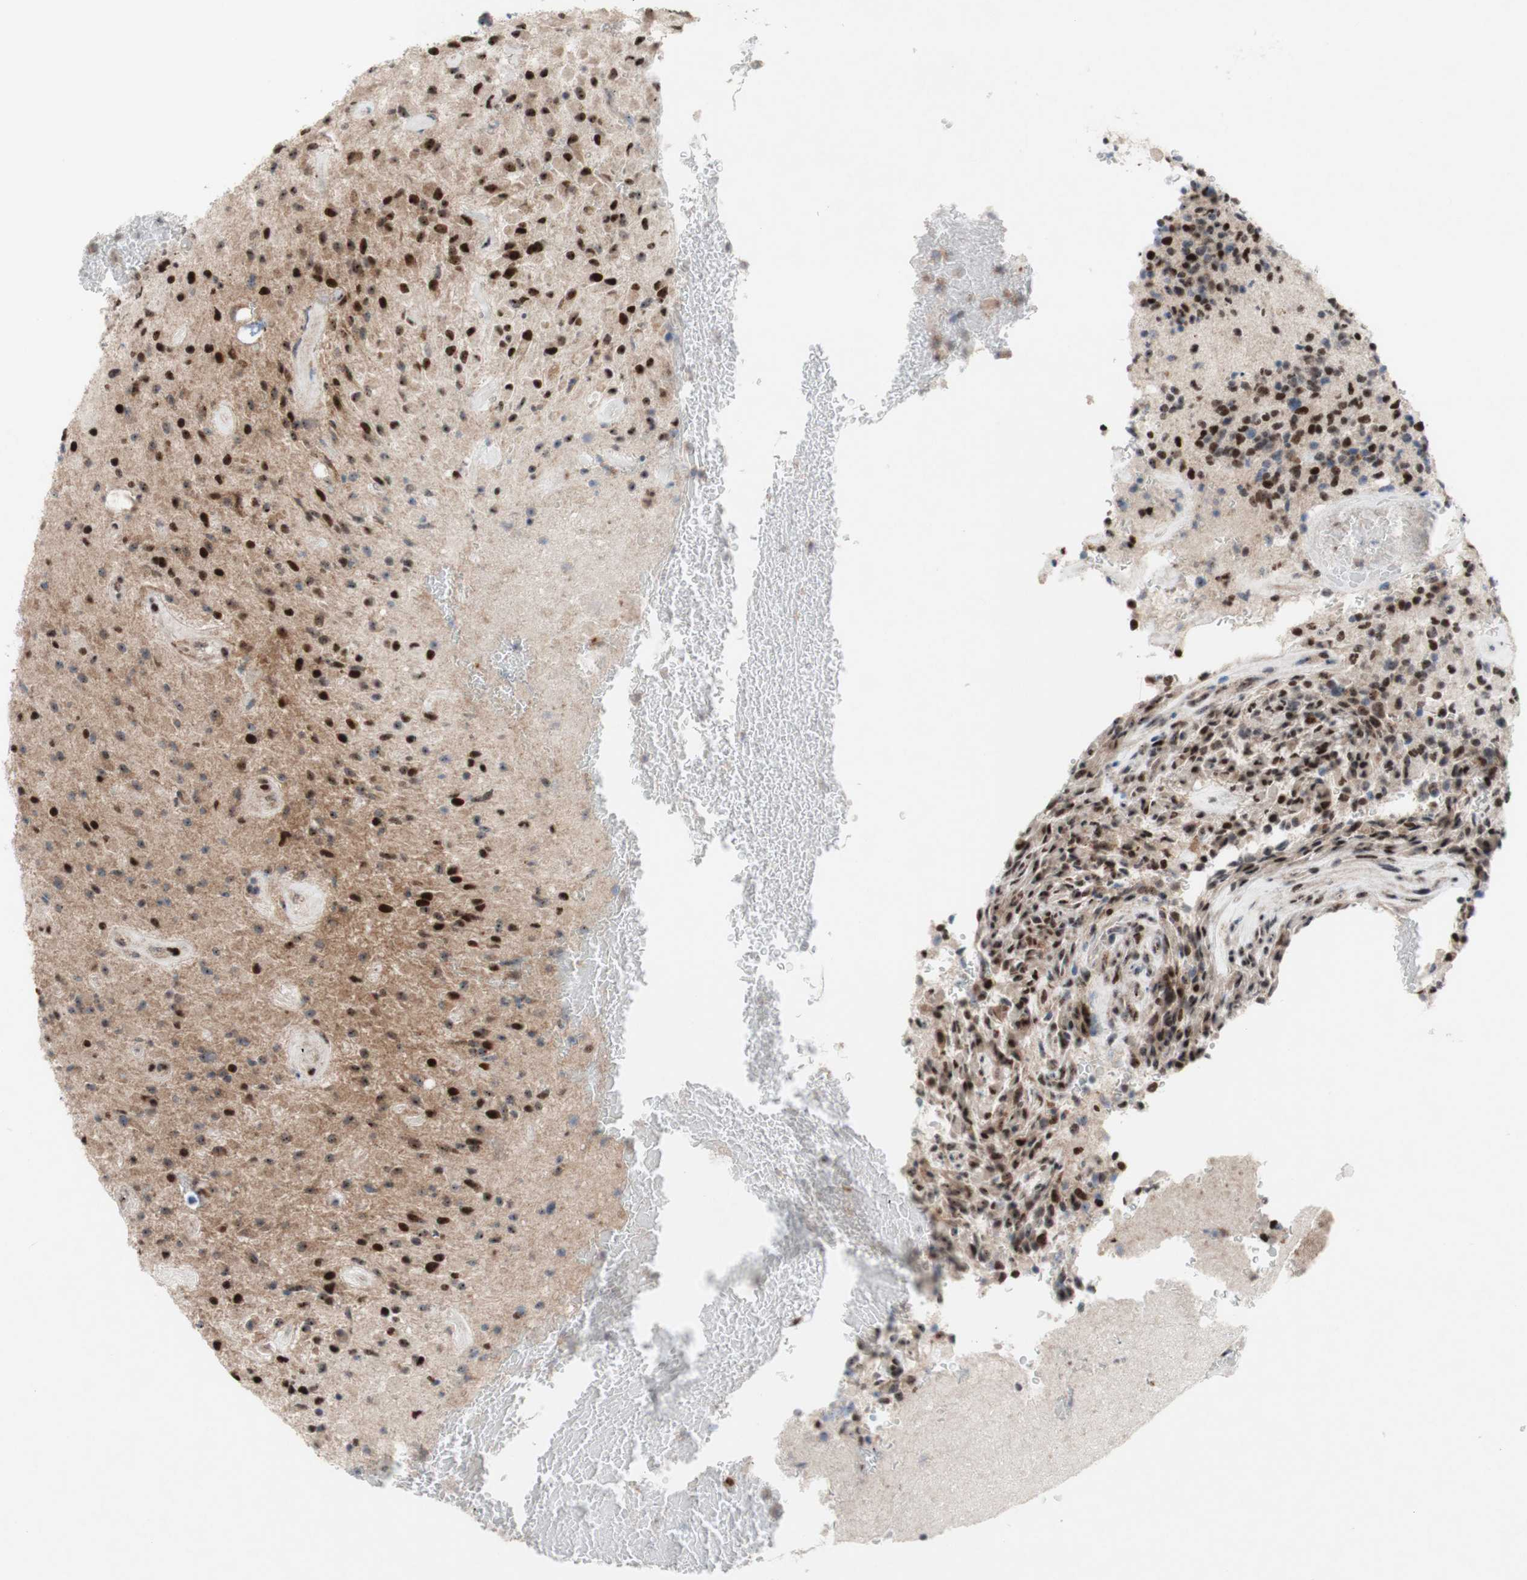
{"staining": {"intensity": "strong", "quantity": ">75%", "location": "nuclear"}, "tissue": "glioma", "cell_type": "Tumor cells", "image_type": "cancer", "snomed": [{"axis": "morphology", "description": "Glioma, malignant, High grade"}, {"axis": "topography", "description": "Brain"}], "caption": "A high-resolution histopathology image shows immunohistochemistry (IHC) staining of malignant glioma (high-grade), which demonstrates strong nuclear positivity in approximately >75% of tumor cells.", "gene": "POLR1A", "patient": {"sex": "male", "age": 71}}